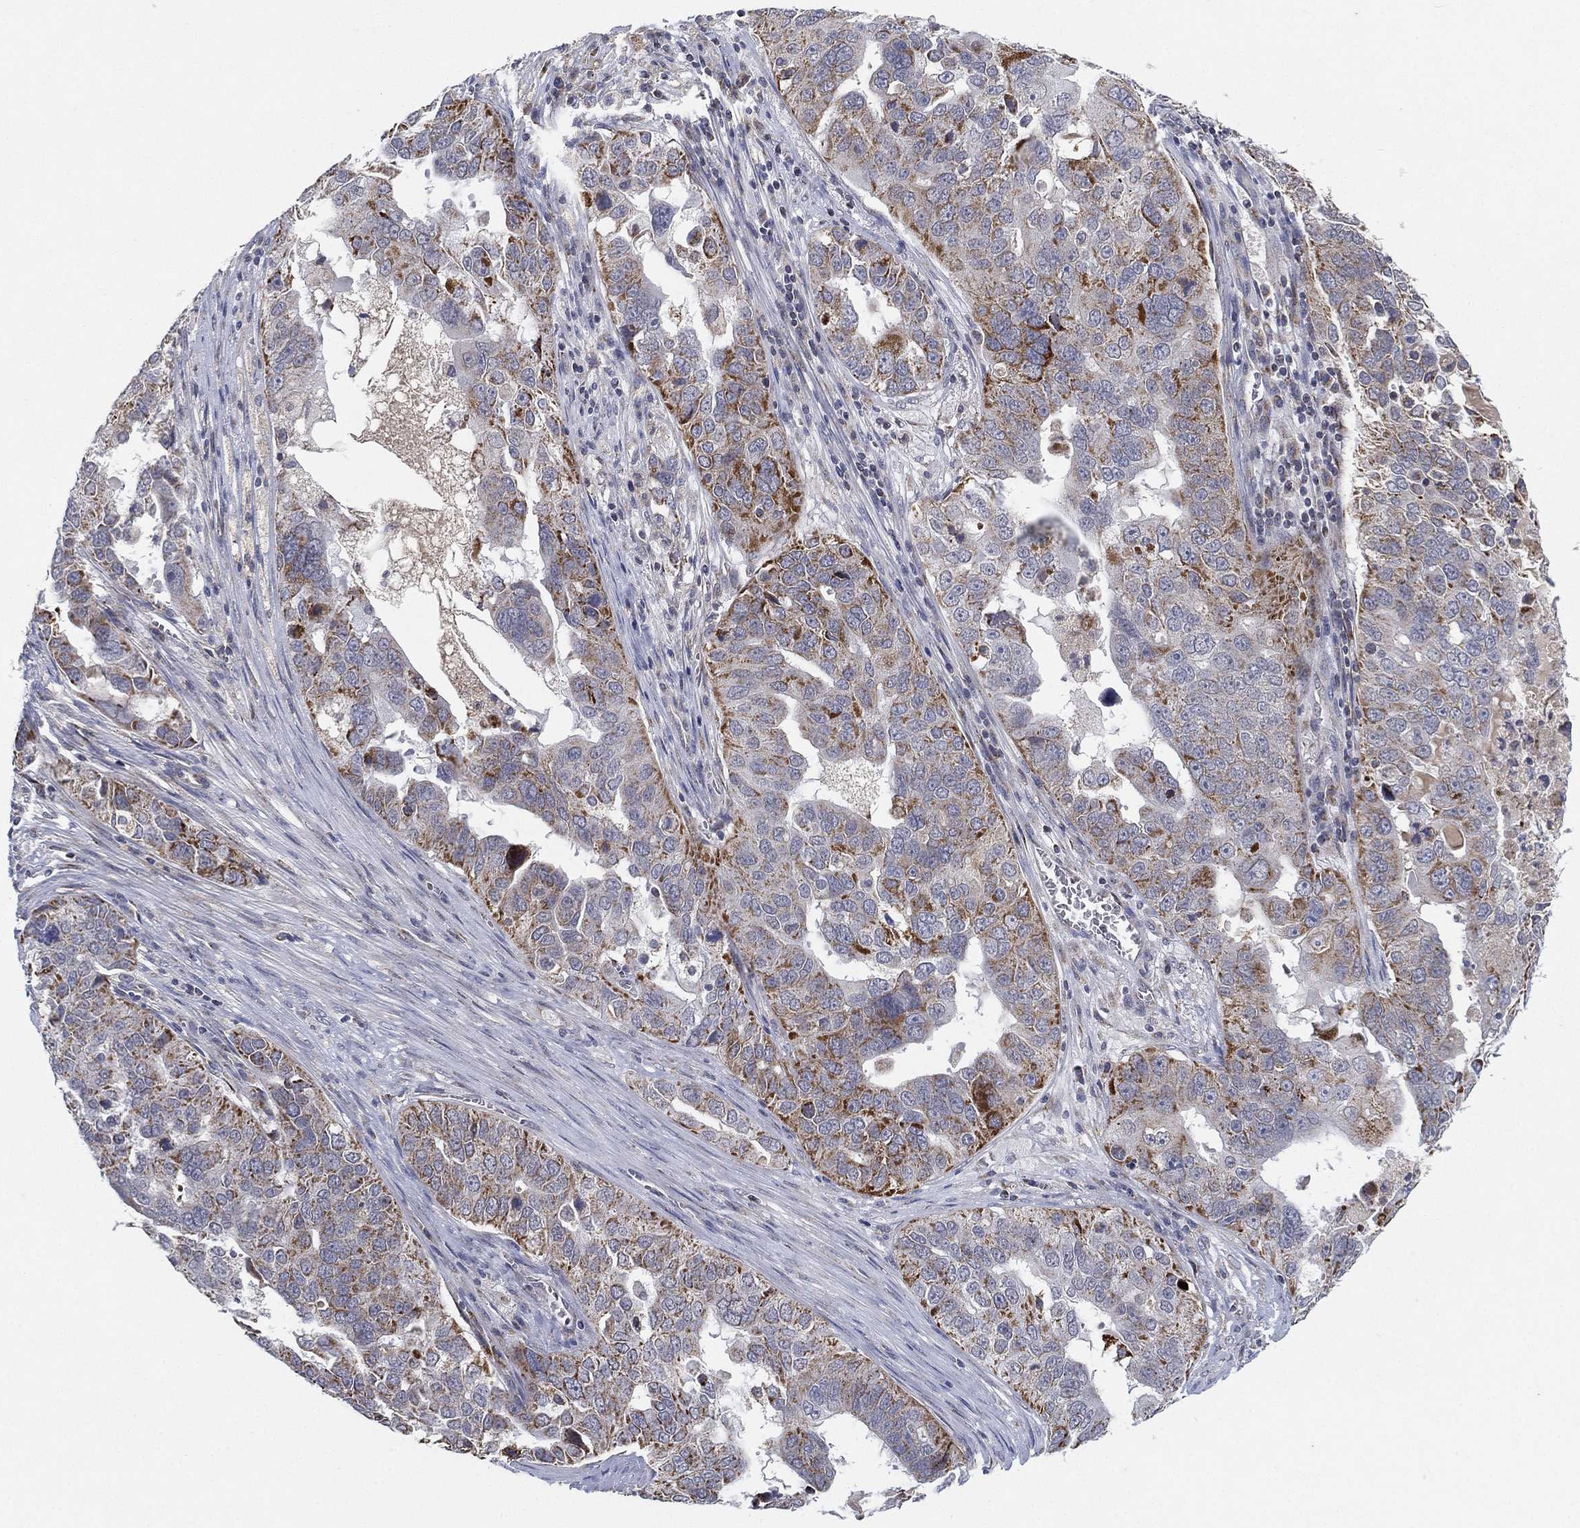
{"staining": {"intensity": "strong", "quantity": "<25%", "location": "cytoplasmic/membranous"}, "tissue": "ovarian cancer", "cell_type": "Tumor cells", "image_type": "cancer", "snomed": [{"axis": "morphology", "description": "Carcinoma, endometroid"}, {"axis": "topography", "description": "Soft tissue"}, {"axis": "topography", "description": "Ovary"}], "caption": "IHC of human ovarian cancer (endometroid carcinoma) displays medium levels of strong cytoplasmic/membranous expression in about <25% of tumor cells. The protein is stained brown, and the nuclei are stained in blue (DAB IHC with brightfield microscopy, high magnification).", "gene": "PSMG4", "patient": {"sex": "female", "age": 52}}